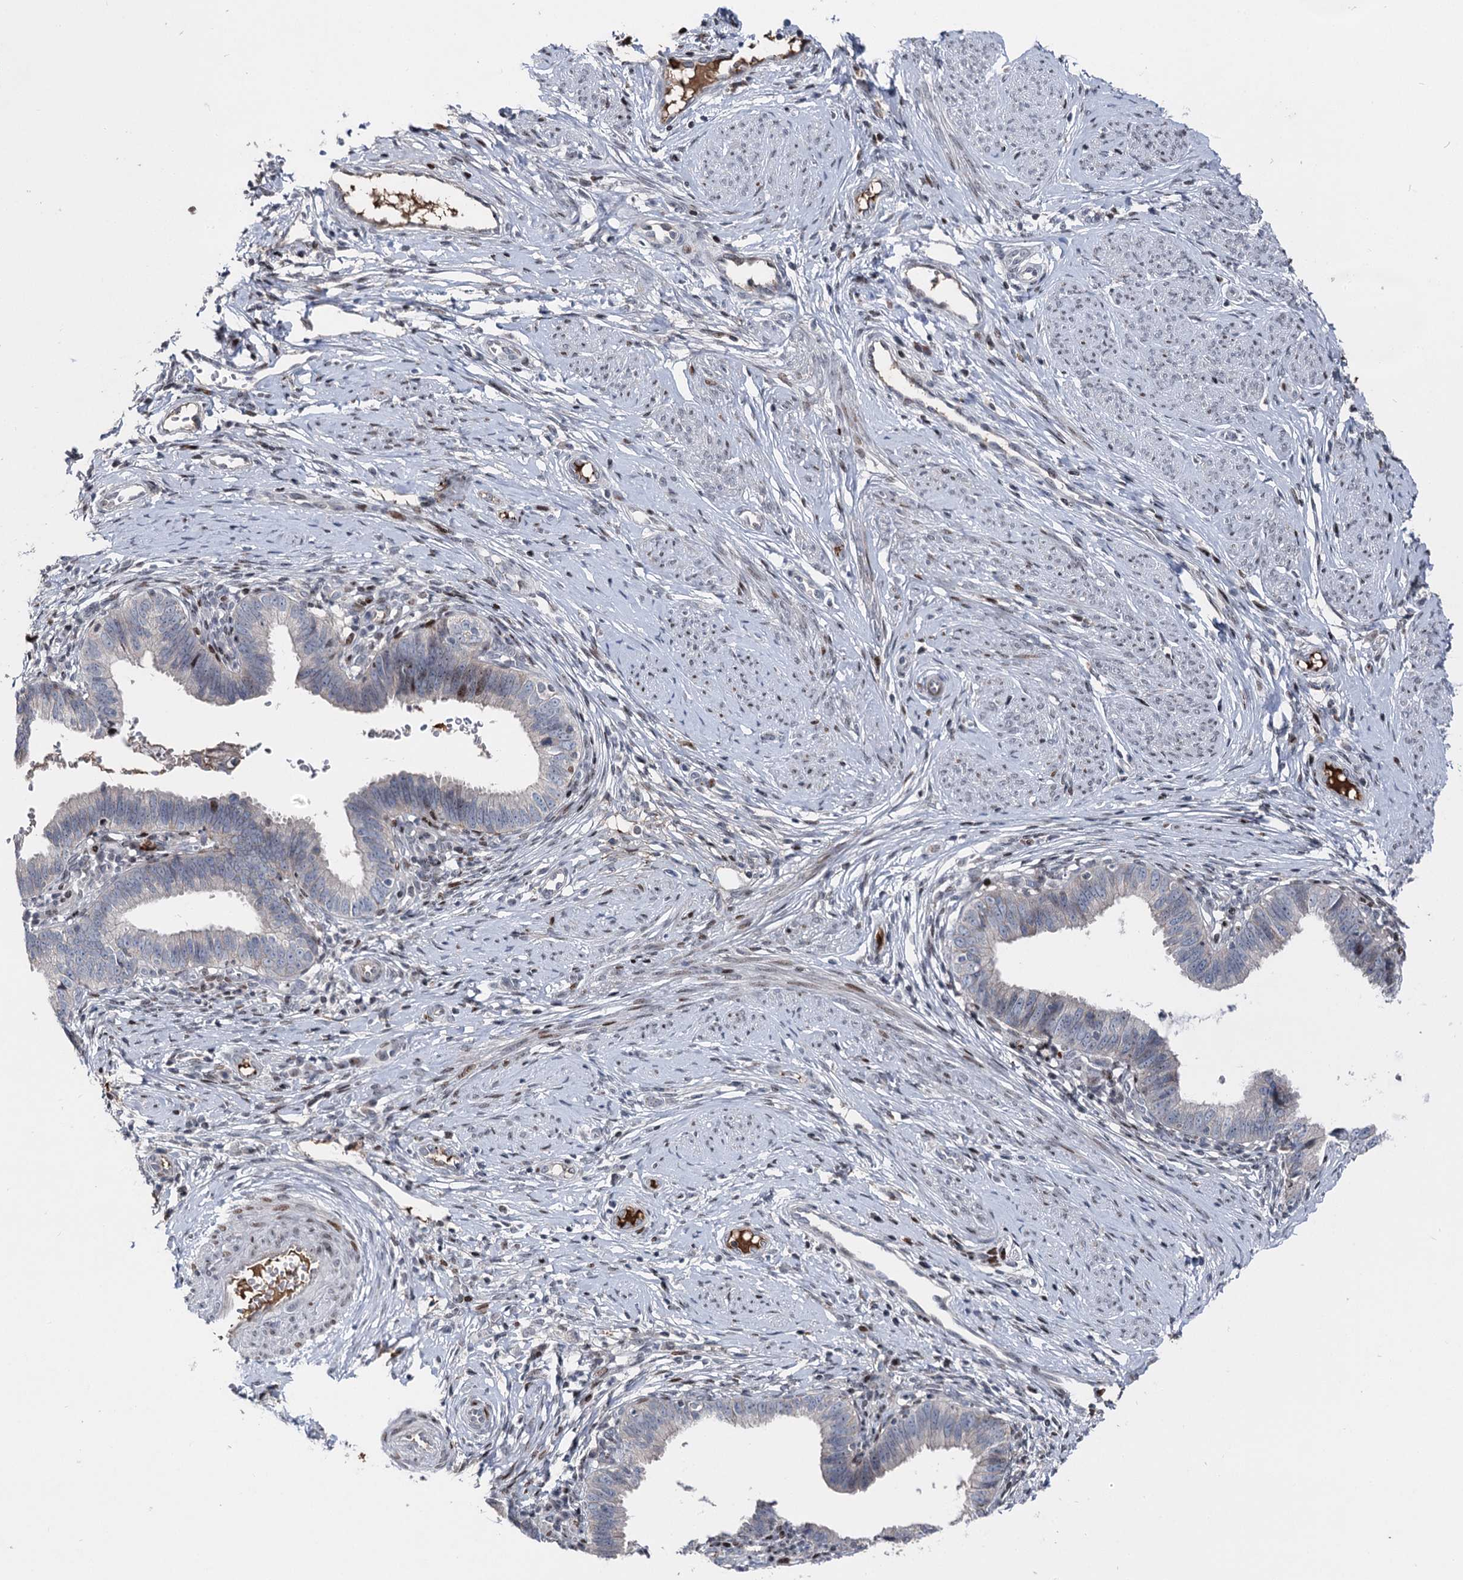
{"staining": {"intensity": "negative", "quantity": "none", "location": "none"}, "tissue": "cervical cancer", "cell_type": "Tumor cells", "image_type": "cancer", "snomed": [{"axis": "morphology", "description": "Adenocarcinoma, NOS"}, {"axis": "topography", "description": "Cervix"}], "caption": "DAB immunohistochemical staining of cervical adenocarcinoma exhibits no significant expression in tumor cells.", "gene": "ITFG2", "patient": {"sex": "female", "age": 36}}